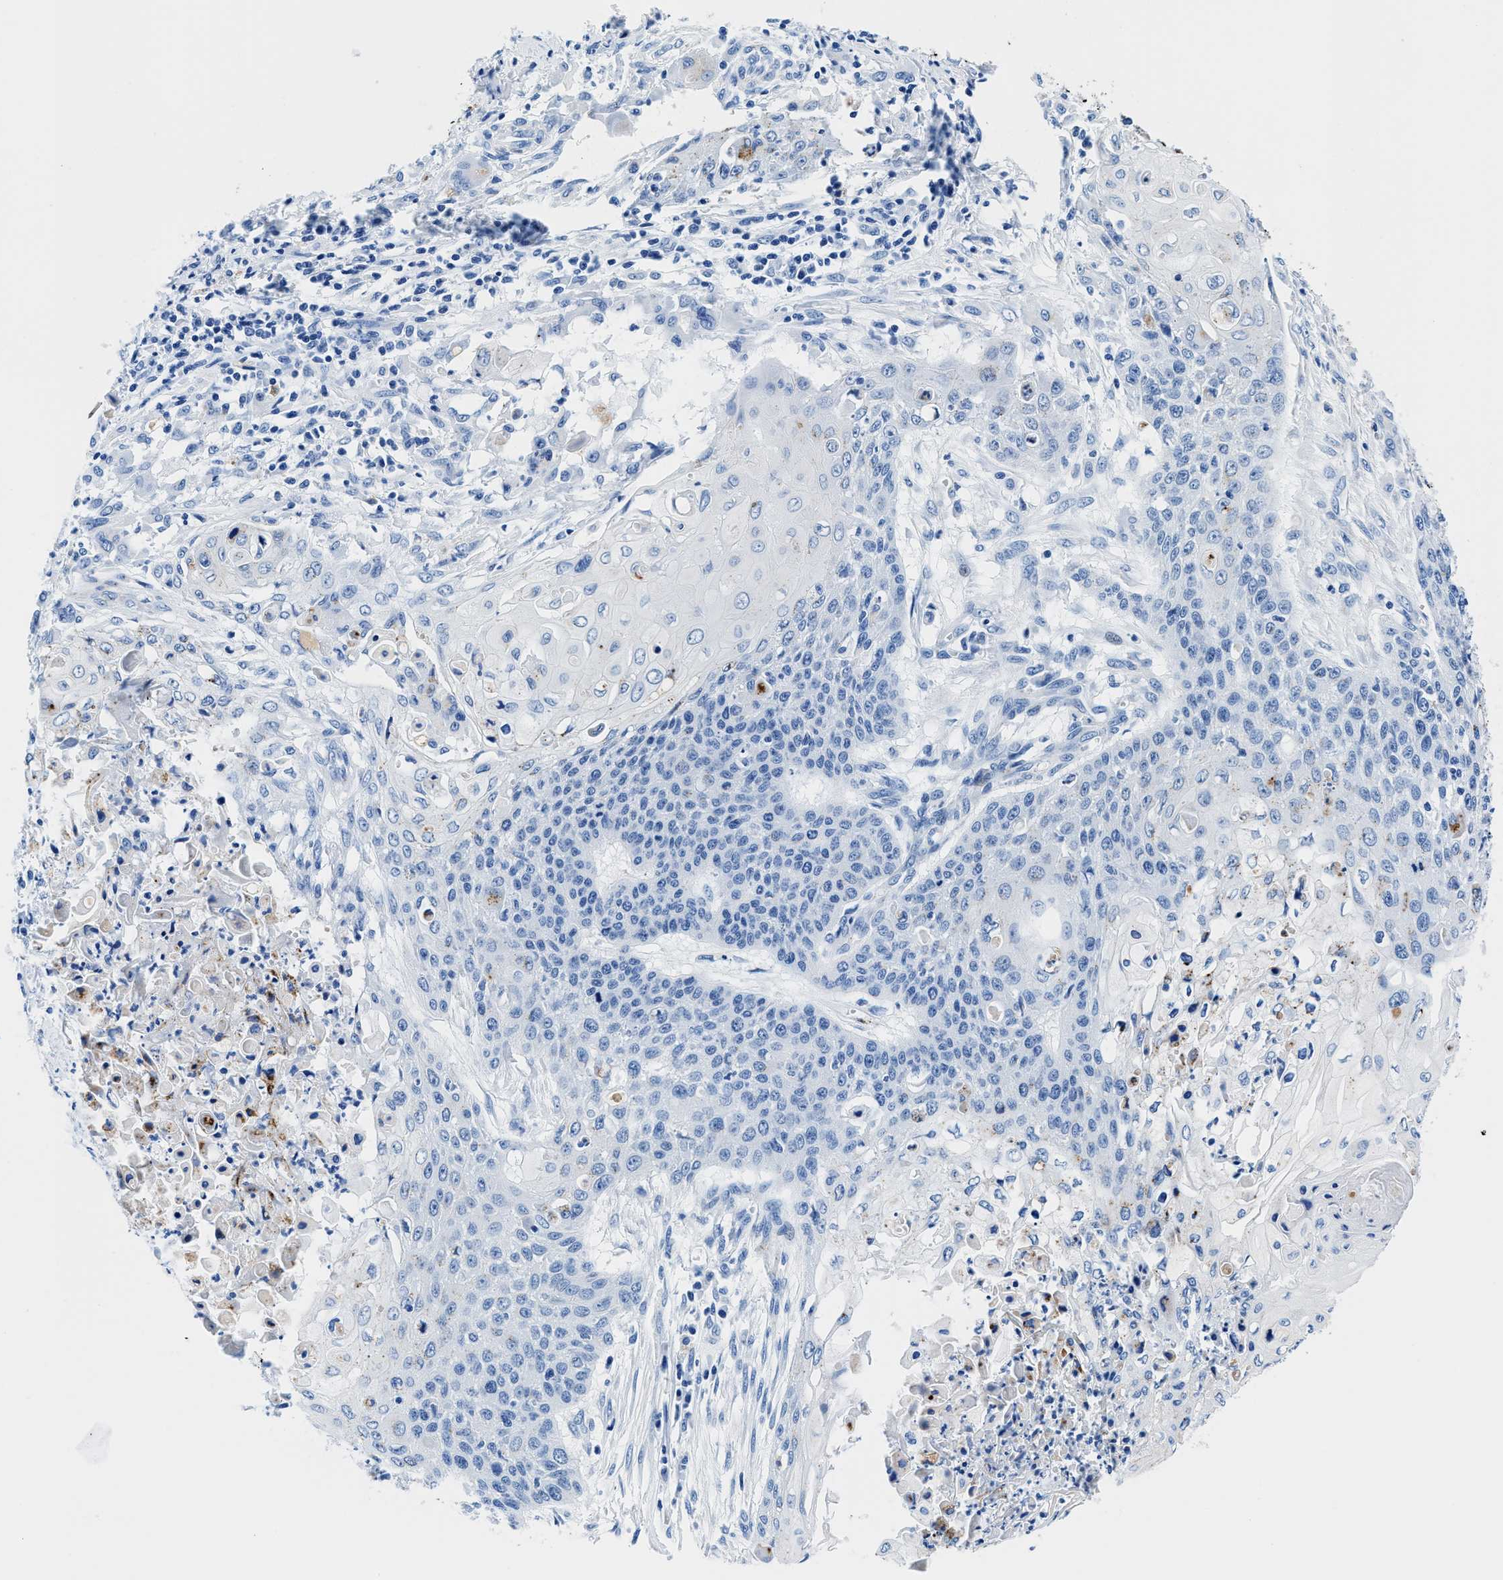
{"staining": {"intensity": "negative", "quantity": "none", "location": "none"}, "tissue": "cervical cancer", "cell_type": "Tumor cells", "image_type": "cancer", "snomed": [{"axis": "morphology", "description": "Squamous cell carcinoma, NOS"}, {"axis": "topography", "description": "Cervix"}], "caption": "Squamous cell carcinoma (cervical) stained for a protein using immunohistochemistry (IHC) exhibits no positivity tumor cells.", "gene": "OR14K1", "patient": {"sex": "female", "age": 39}}